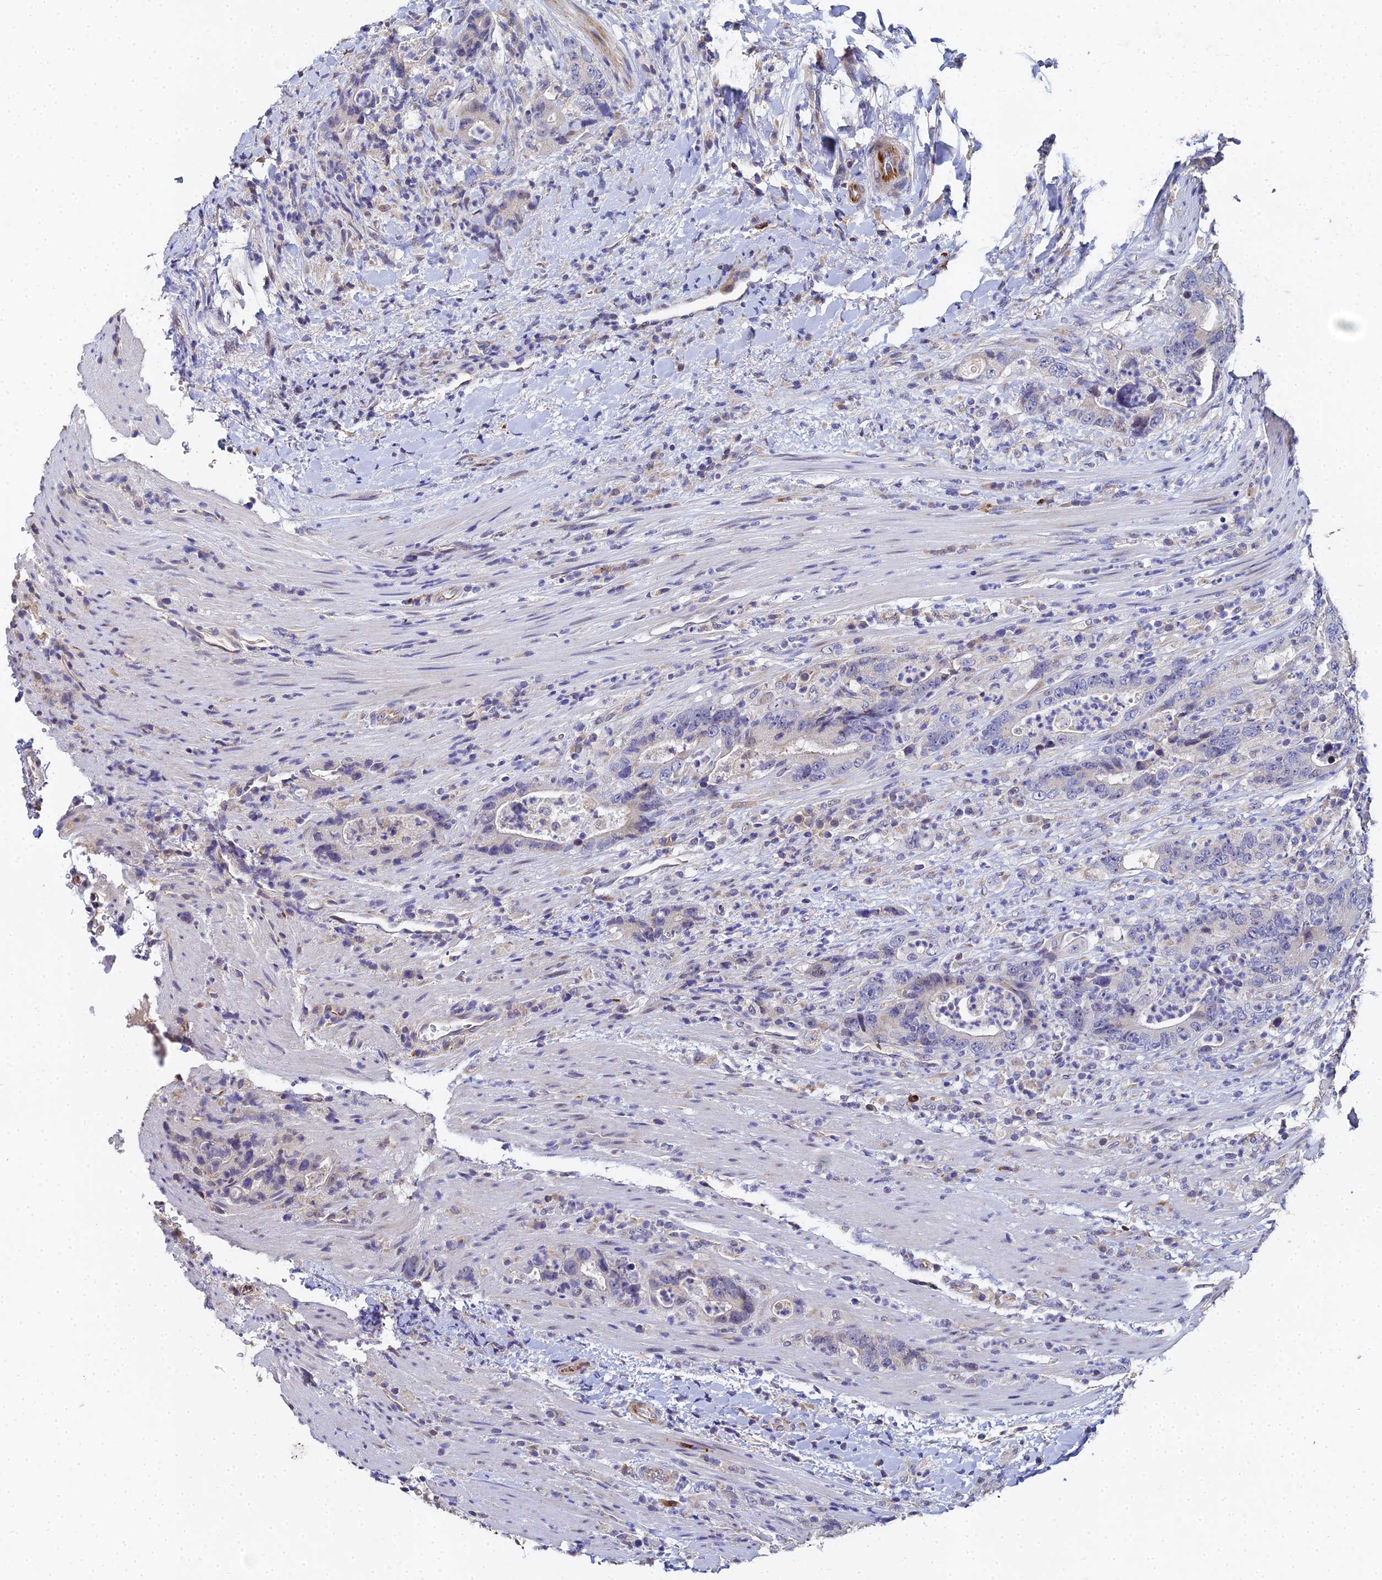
{"staining": {"intensity": "negative", "quantity": "none", "location": "none"}, "tissue": "colorectal cancer", "cell_type": "Tumor cells", "image_type": "cancer", "snomed": [{"axis": "morphology", "description": "Adenocarcinoma, NOS"}, {"axis": "topography", "description": "Colon"}], "caption": "Colorectal cancer was stained to show a protein in brown. There is no significant expression in tumor cells. (DAB immunohistochemistry visualized using brightfield microscopy, high magnification).", "gene": "ENSG00000268674", "patient": {"sex": "female", "age": 75}}